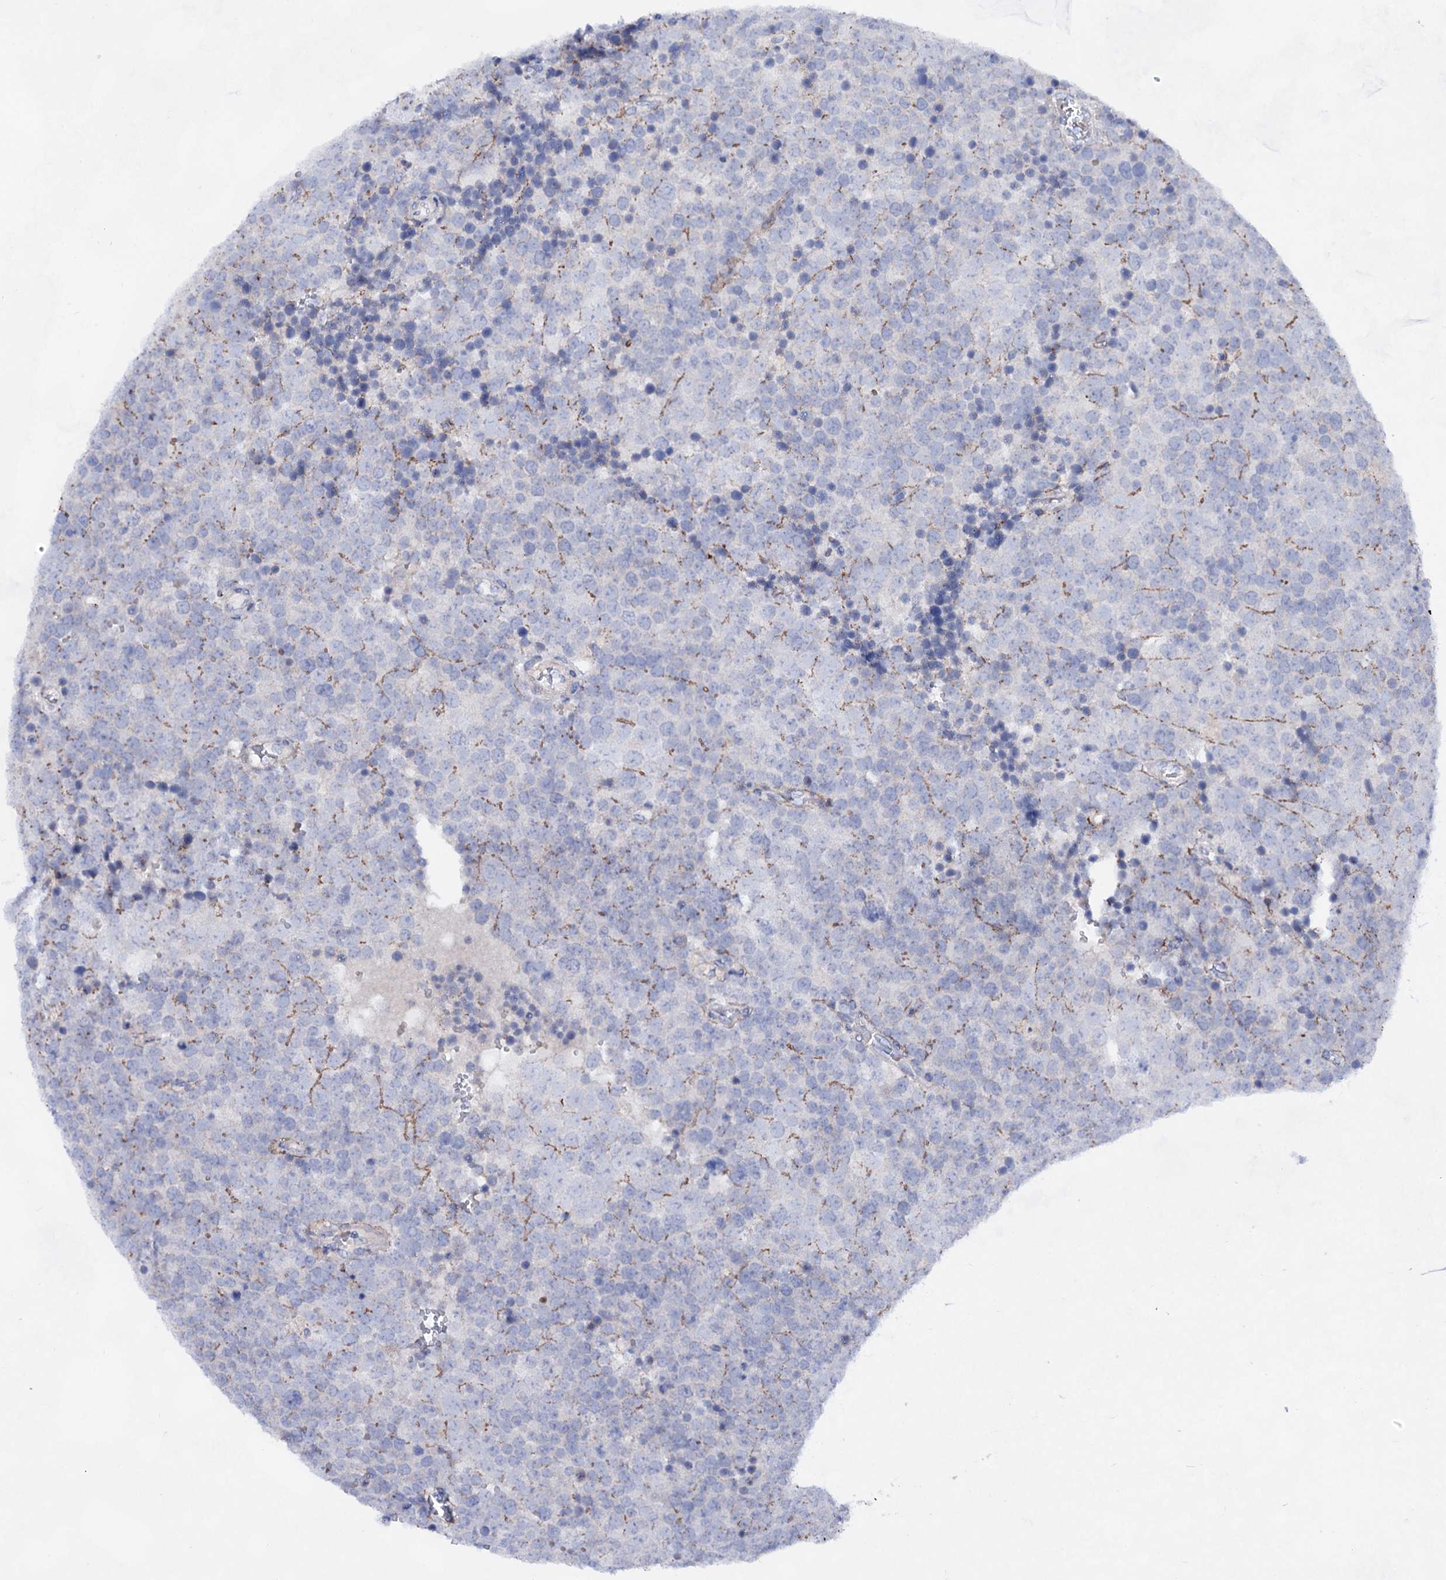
{"staining": {"intensity": "negative", "quantity": "none", "location": "none"}, "tissue": "testis cancer", "cell_type": "Tumor cells", "image_type": "cancer", "snomed": [{"axis": "morphology", "description": "Seminoma, NOS"}, {"axis": "topography", "description": "Testis"}], "caption": "There is no significant staining in tumor cells of seminoma (testis).", "gene": "PLIN1", "patient": {"sex": "male", "age": 71}}